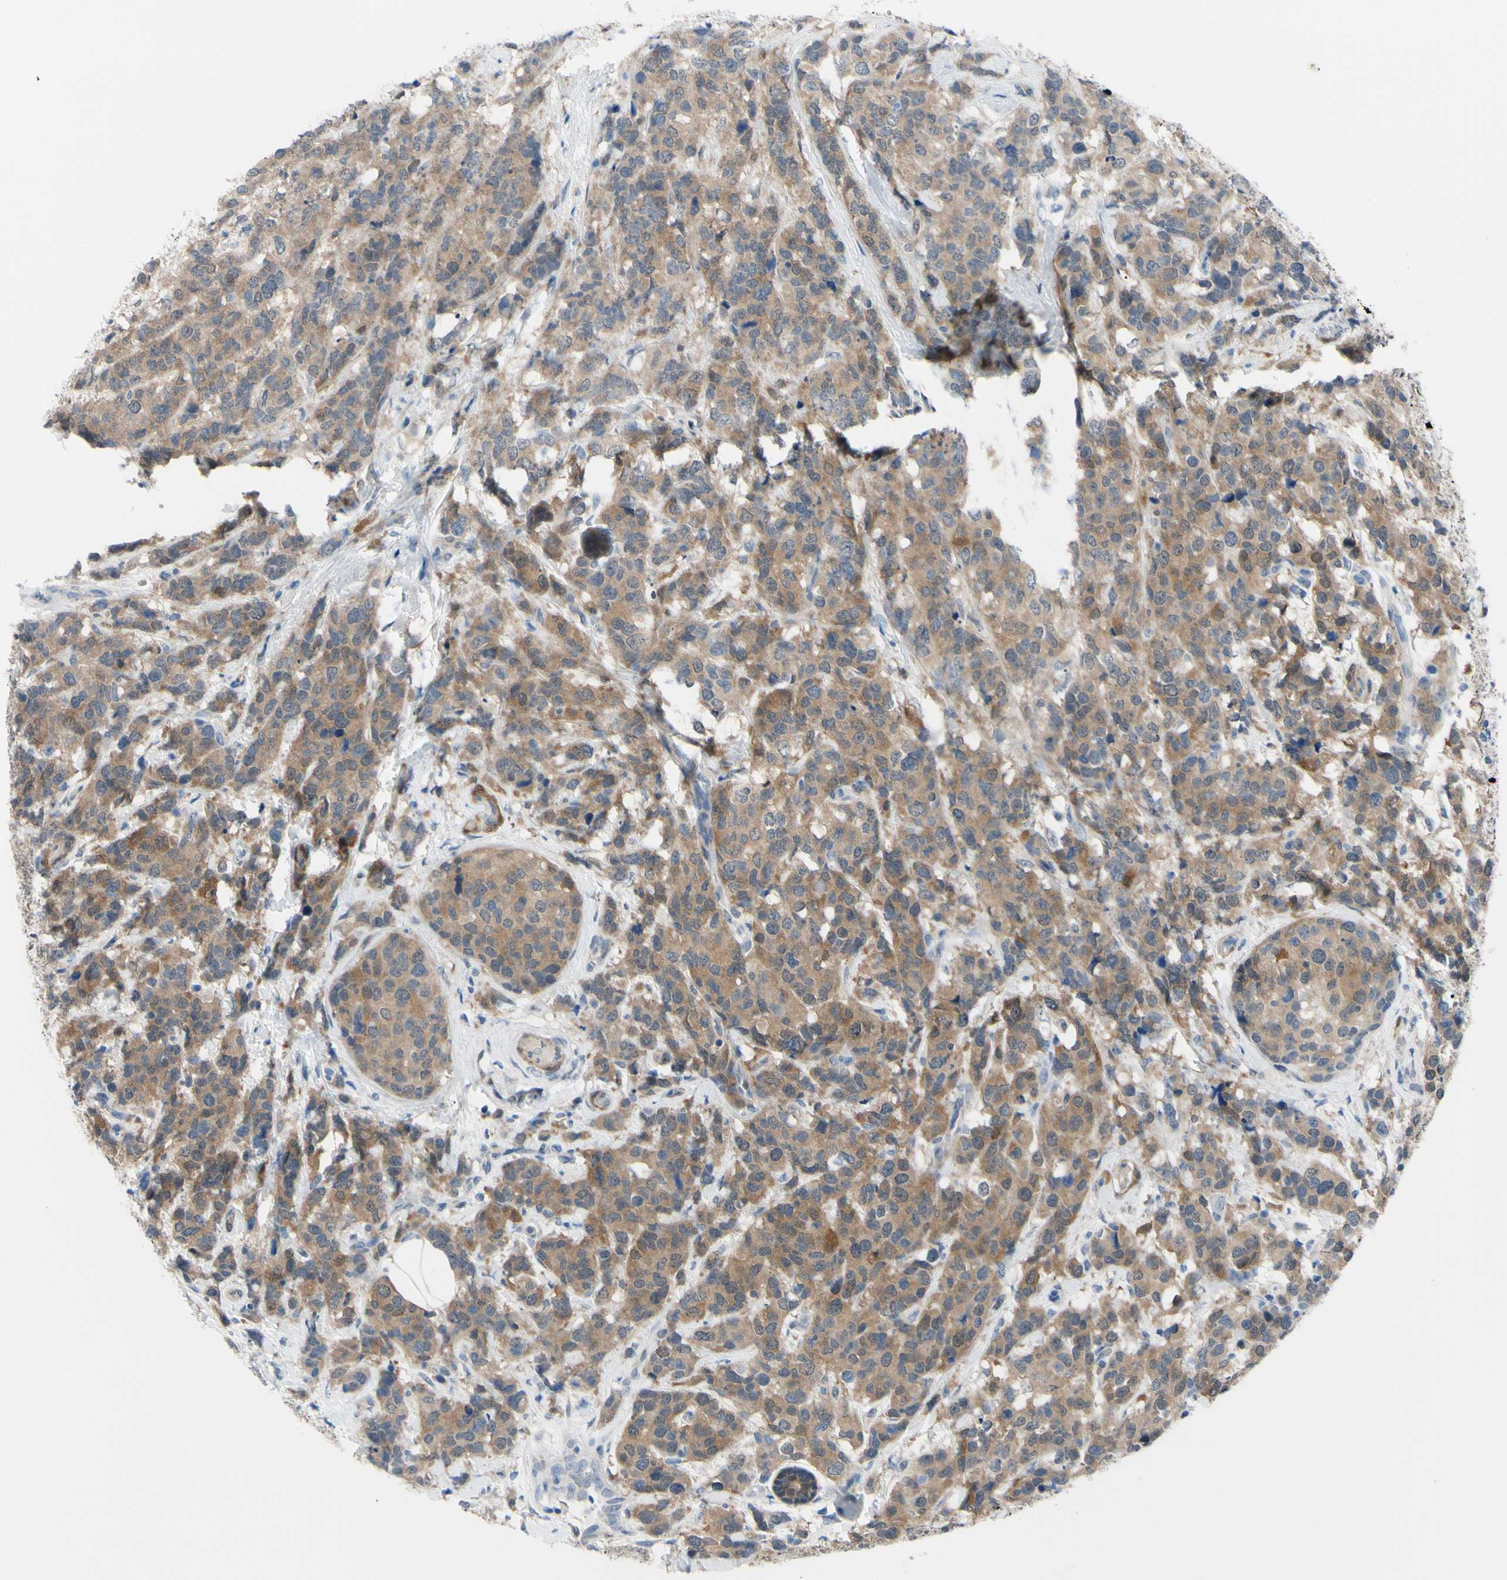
{"staining": {"intensity": "moderate", "quantity": ">75%", "location": "cytoplasmic/membranous"}, "tissue": "breast cancer", "cell_type": "Tumor cells", "image_type": "cancer", "snomed": [{"axis": "morphology", "description": "Lobular carcinoma"}, {"axis": "topography", "description": "Breast"}], "caption": "A high-resolution photomicrograph shows IHC staining of breast cancer, which exhibits moderate cytoplasmic/membranous positivity in approximately >75% of tumor cells. (brown staining indicates protein expression, while blue staining denotes nuclei).", "gene": "NOL3", "patient": {"sex": "female", "age": 59}}